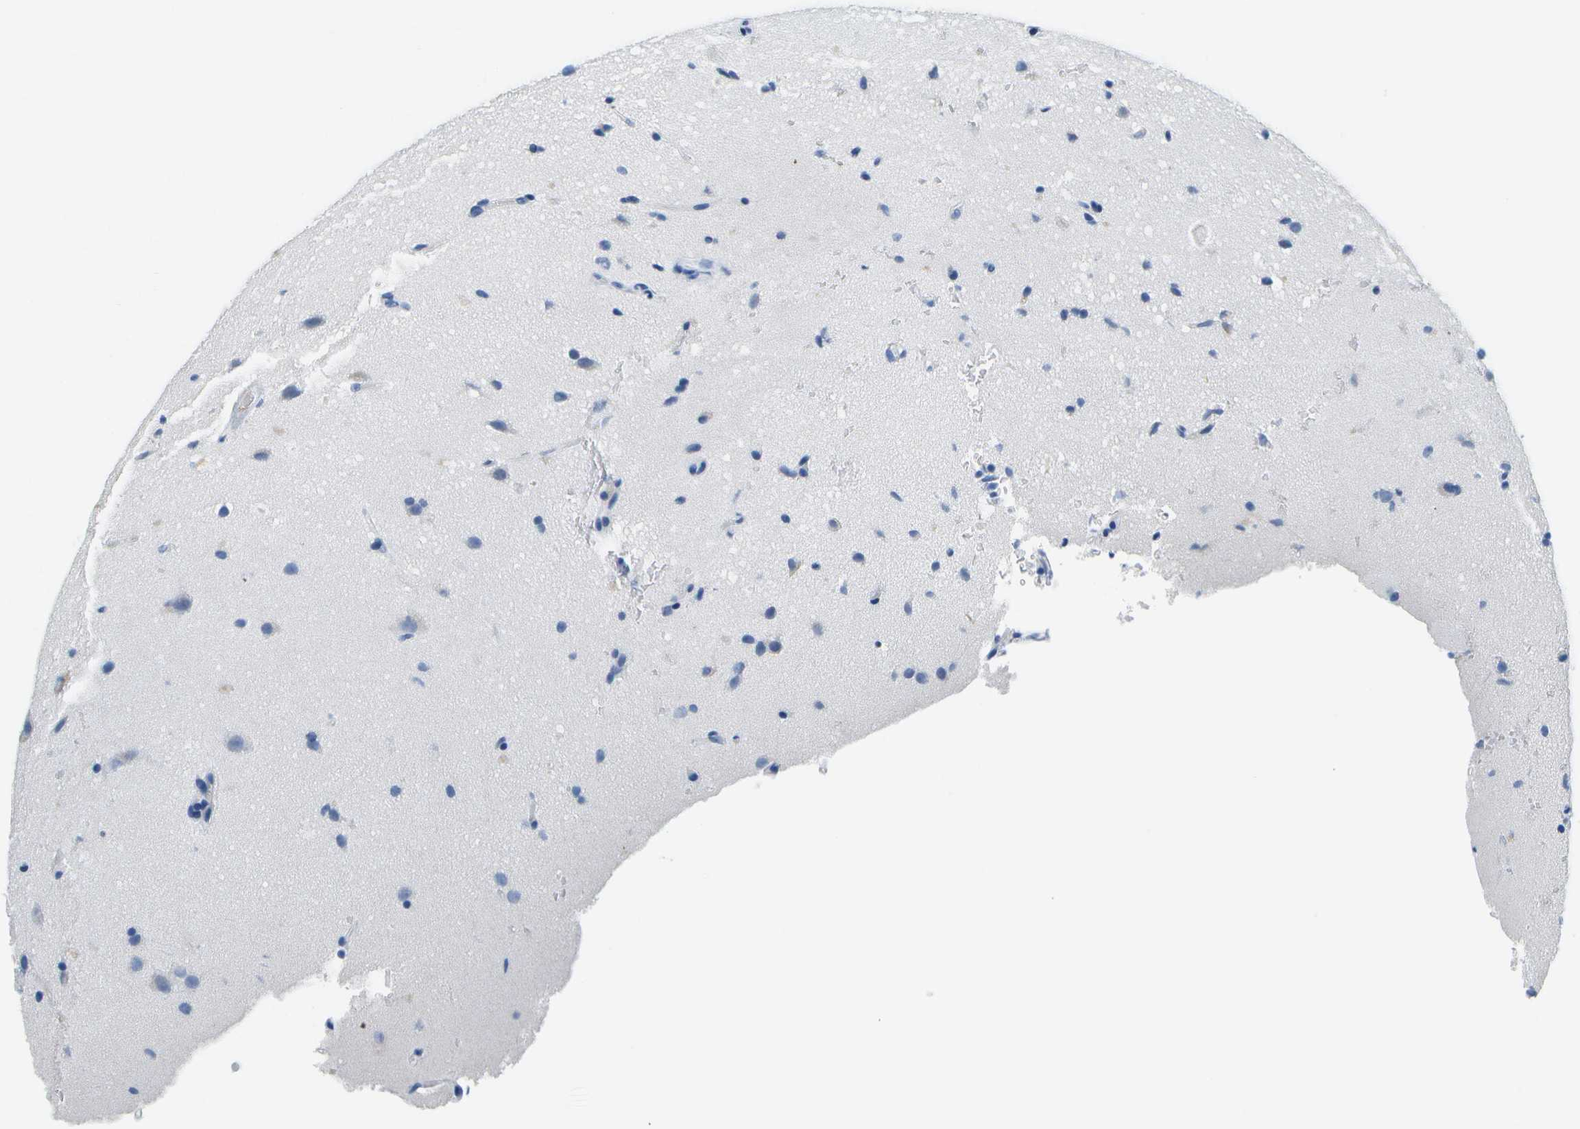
{"staining": {"intensity": "negative", "quantity": "none", "location": "none"}, "tissue": "glioma", "cell_type": "Tumor cells", "image_type": "cancer", "snomed": [{"axis": "morphology", "description": "Glioma, malignant, Low grade"}, {"axis": "topography", "description": "Cerebral cortex"}], "caption": "IHC image of glioma stained for a protein (brown), which demonstrates no positivity in tumor cells.", "gene": "SERPINA1", "patient": {"sex": "female", "age": 47}}